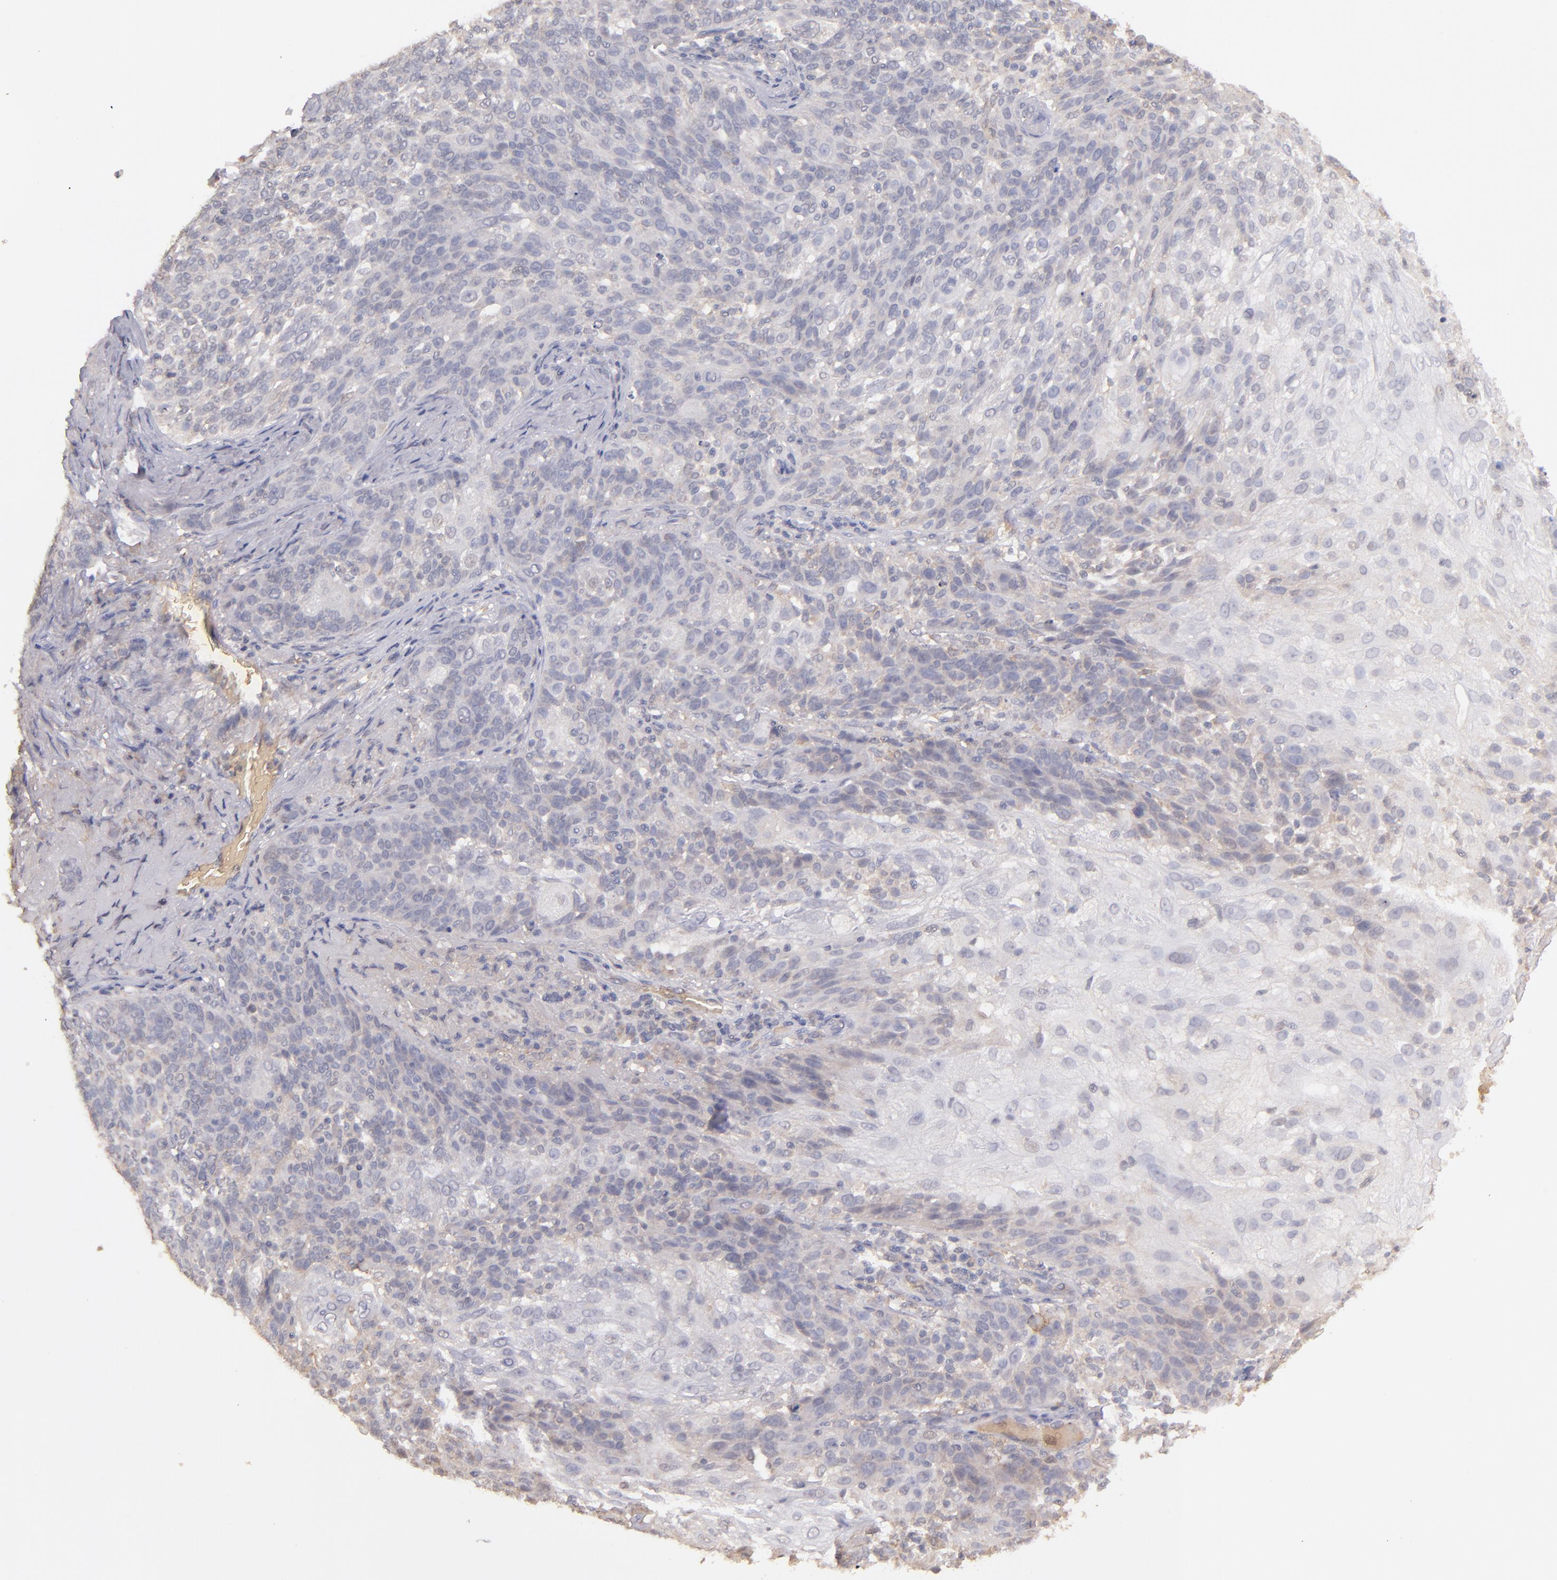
{"staining": {"intensity": "weak", "quantity": "<25%", "location": "cytoplasmic/membranous"}, "tissue": "skin cancer", "cell_type": "Tumor cells", "image_type": "cancer", "snomed": [{"axis": "morphology", "description": "Normal tissue, NOS"}, {"axis": "morphology", "description": "Squamous cell carcinoma, NOS"}, {"axis": "topography", "description": "Skin"}], "caption": "Human skin squamous cell carcinoma stained for a protein using IHC displays no staining in tumor cells.", "gene": "SERPINC1", "patient": {"sex": "female", "age": 83}}